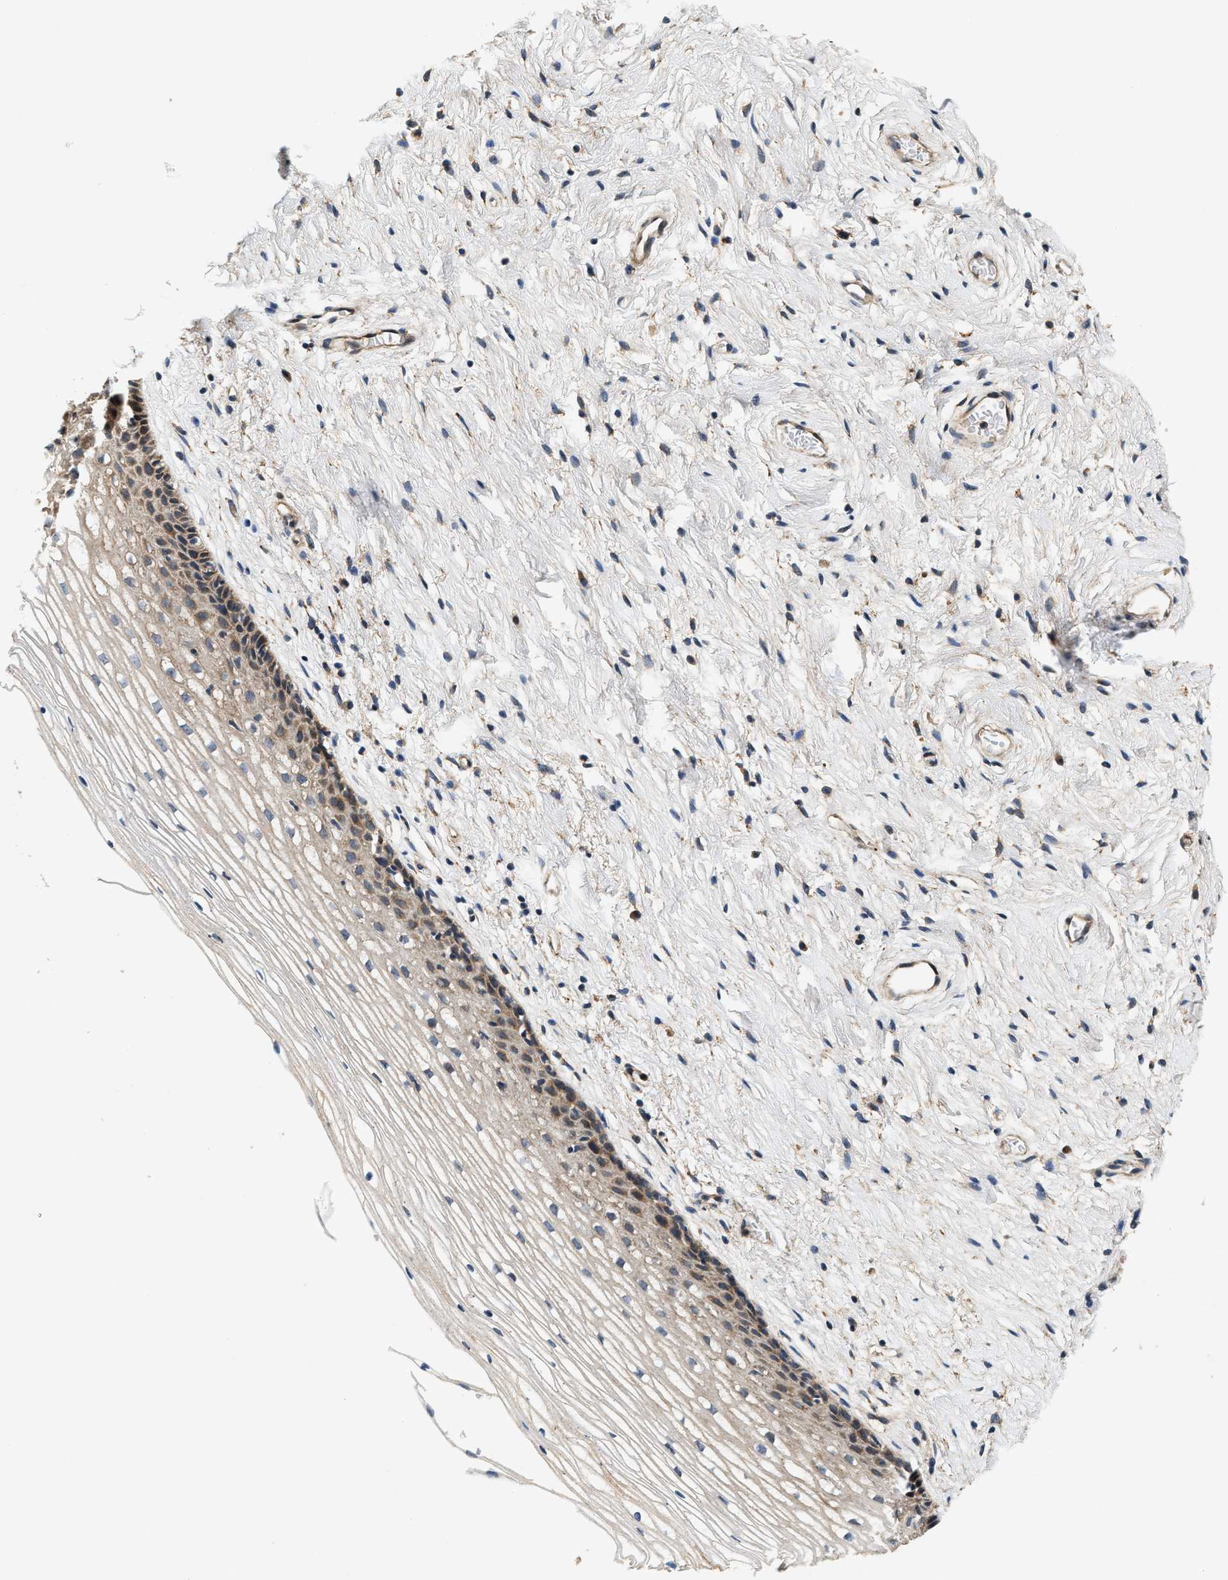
{"staining": {"intensity": "moderate", "quantity": "25%-75%", "location": "cytoplasmic/membranous"}, "tissue": "cervix", "cell_type": "Glandular cells", "image_type": "normal", "snomed": [{"axis": "morphology", "description": "Normal tissue, NOS"}, {"axis": "topography", "description": "Cervix"}], "caption": "High-magnification brightfield microscopy of normal cervix stained with DAB (3,3'-diaminobenzidine) (brown) and counterstained with hematoxylin (blue). glandular cells exhibit moderate cytoplasmic/membranous expression is present in about25%-75% of cells.", "gene": "DUSP10", "patient": {"sex": "female", "age": 77}}